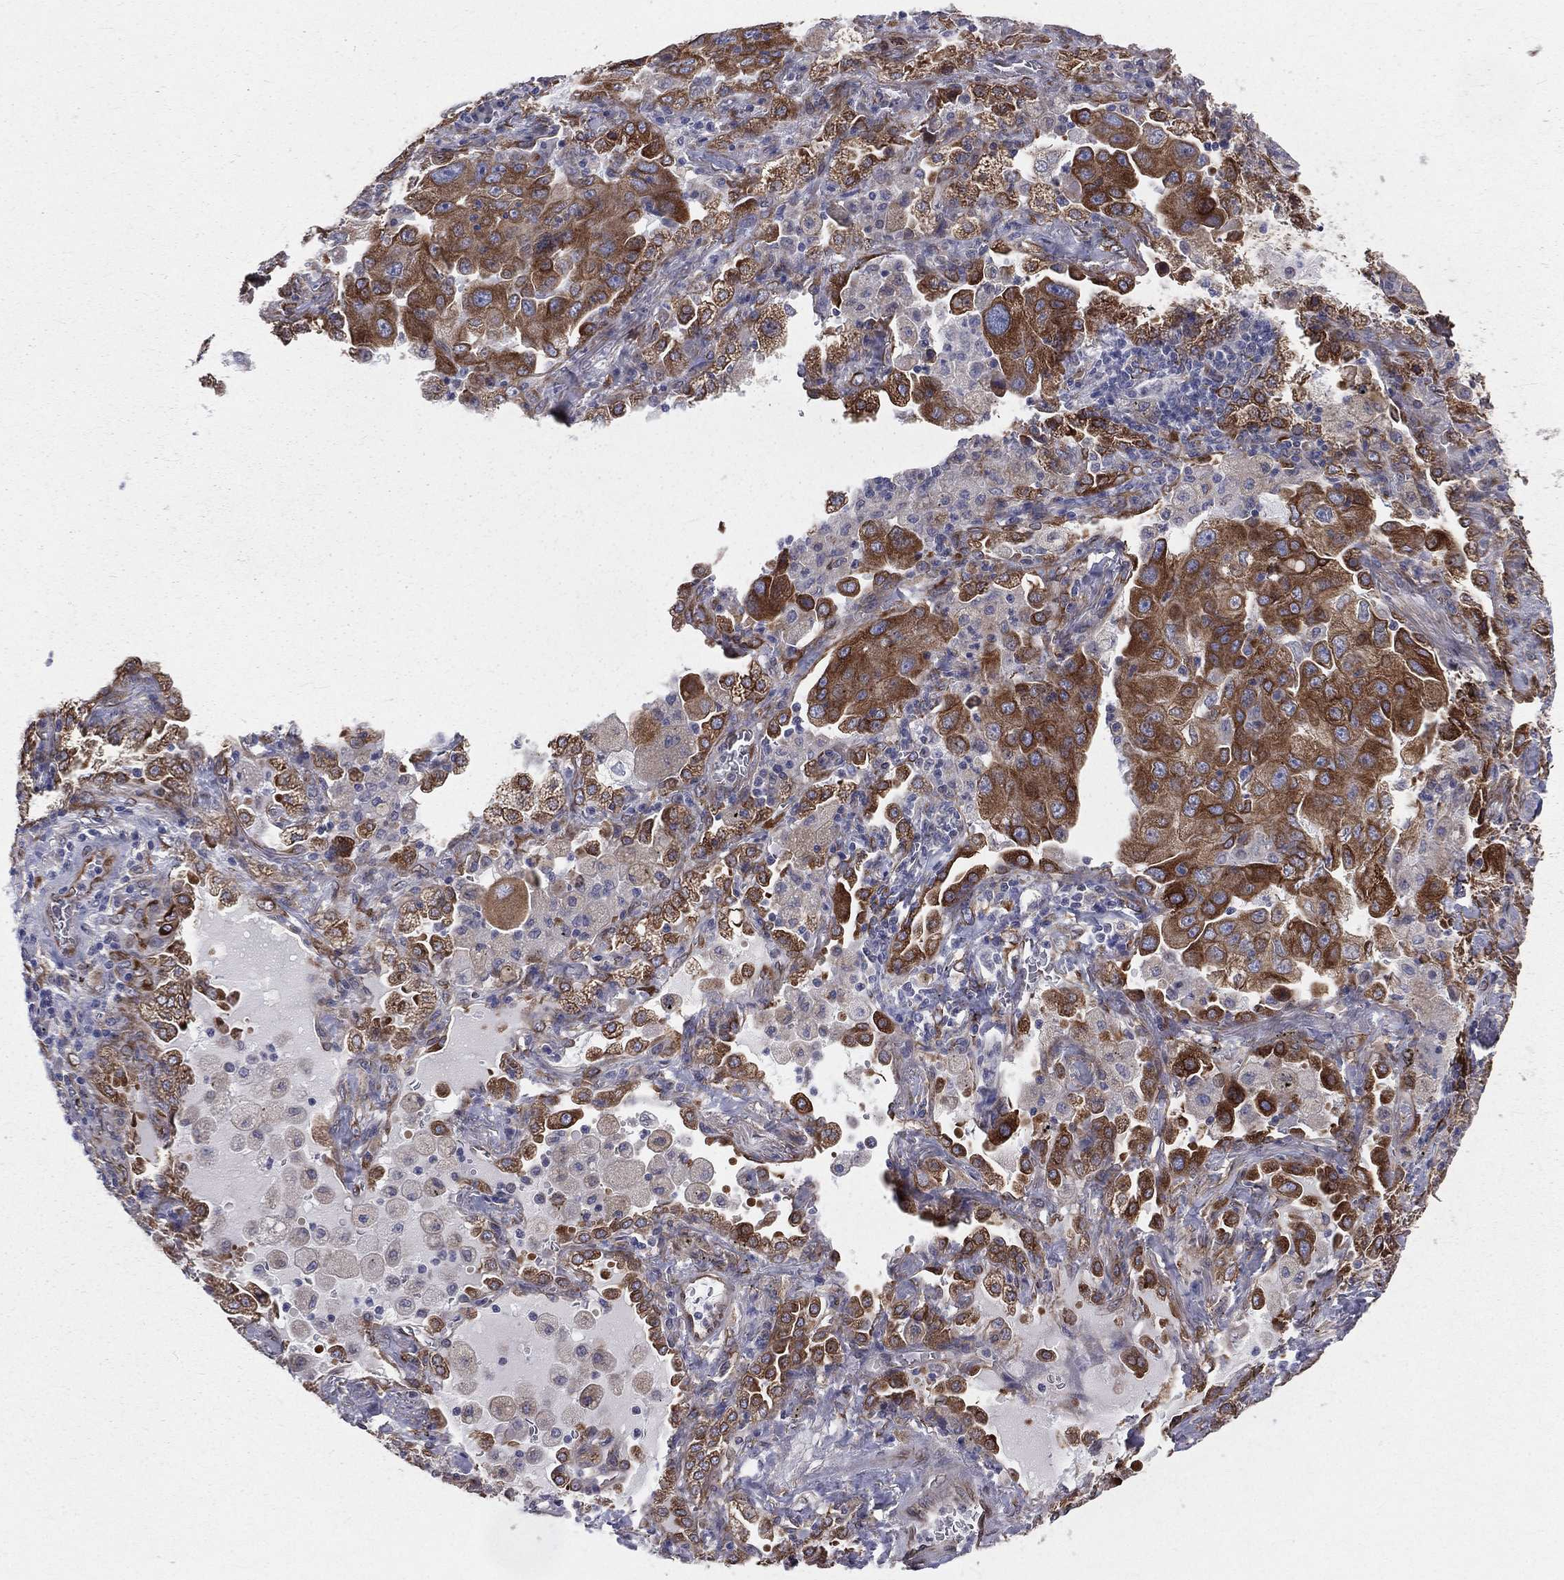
{"staining": {"intensity": "strong", "quantity": ">75%", "location": "cytoplasmic/membranous"}, "tissue": "lung cancer", "cell_type": "Tumor cells", "image_type": "cancer", "snomed": [{"axis": "morphology", "description": "Adenocarcinoma, NOS"}, {"axis": "topography", "description": "Lung"}], "caption": "Lung cancer (adenocarcinoma) tissue shows strong cytoplasmic/membranous positivity in about >75% of tumor cells The staining was performed using DAB (3,3'-diaminobenzidine) to visualize the protein expression in brown, while the nuclei were stained in blue with hematoxylin (Magnification: 20x).", "gene": "PGRMC1", "patient": {"sex": "female", "age": 61}}